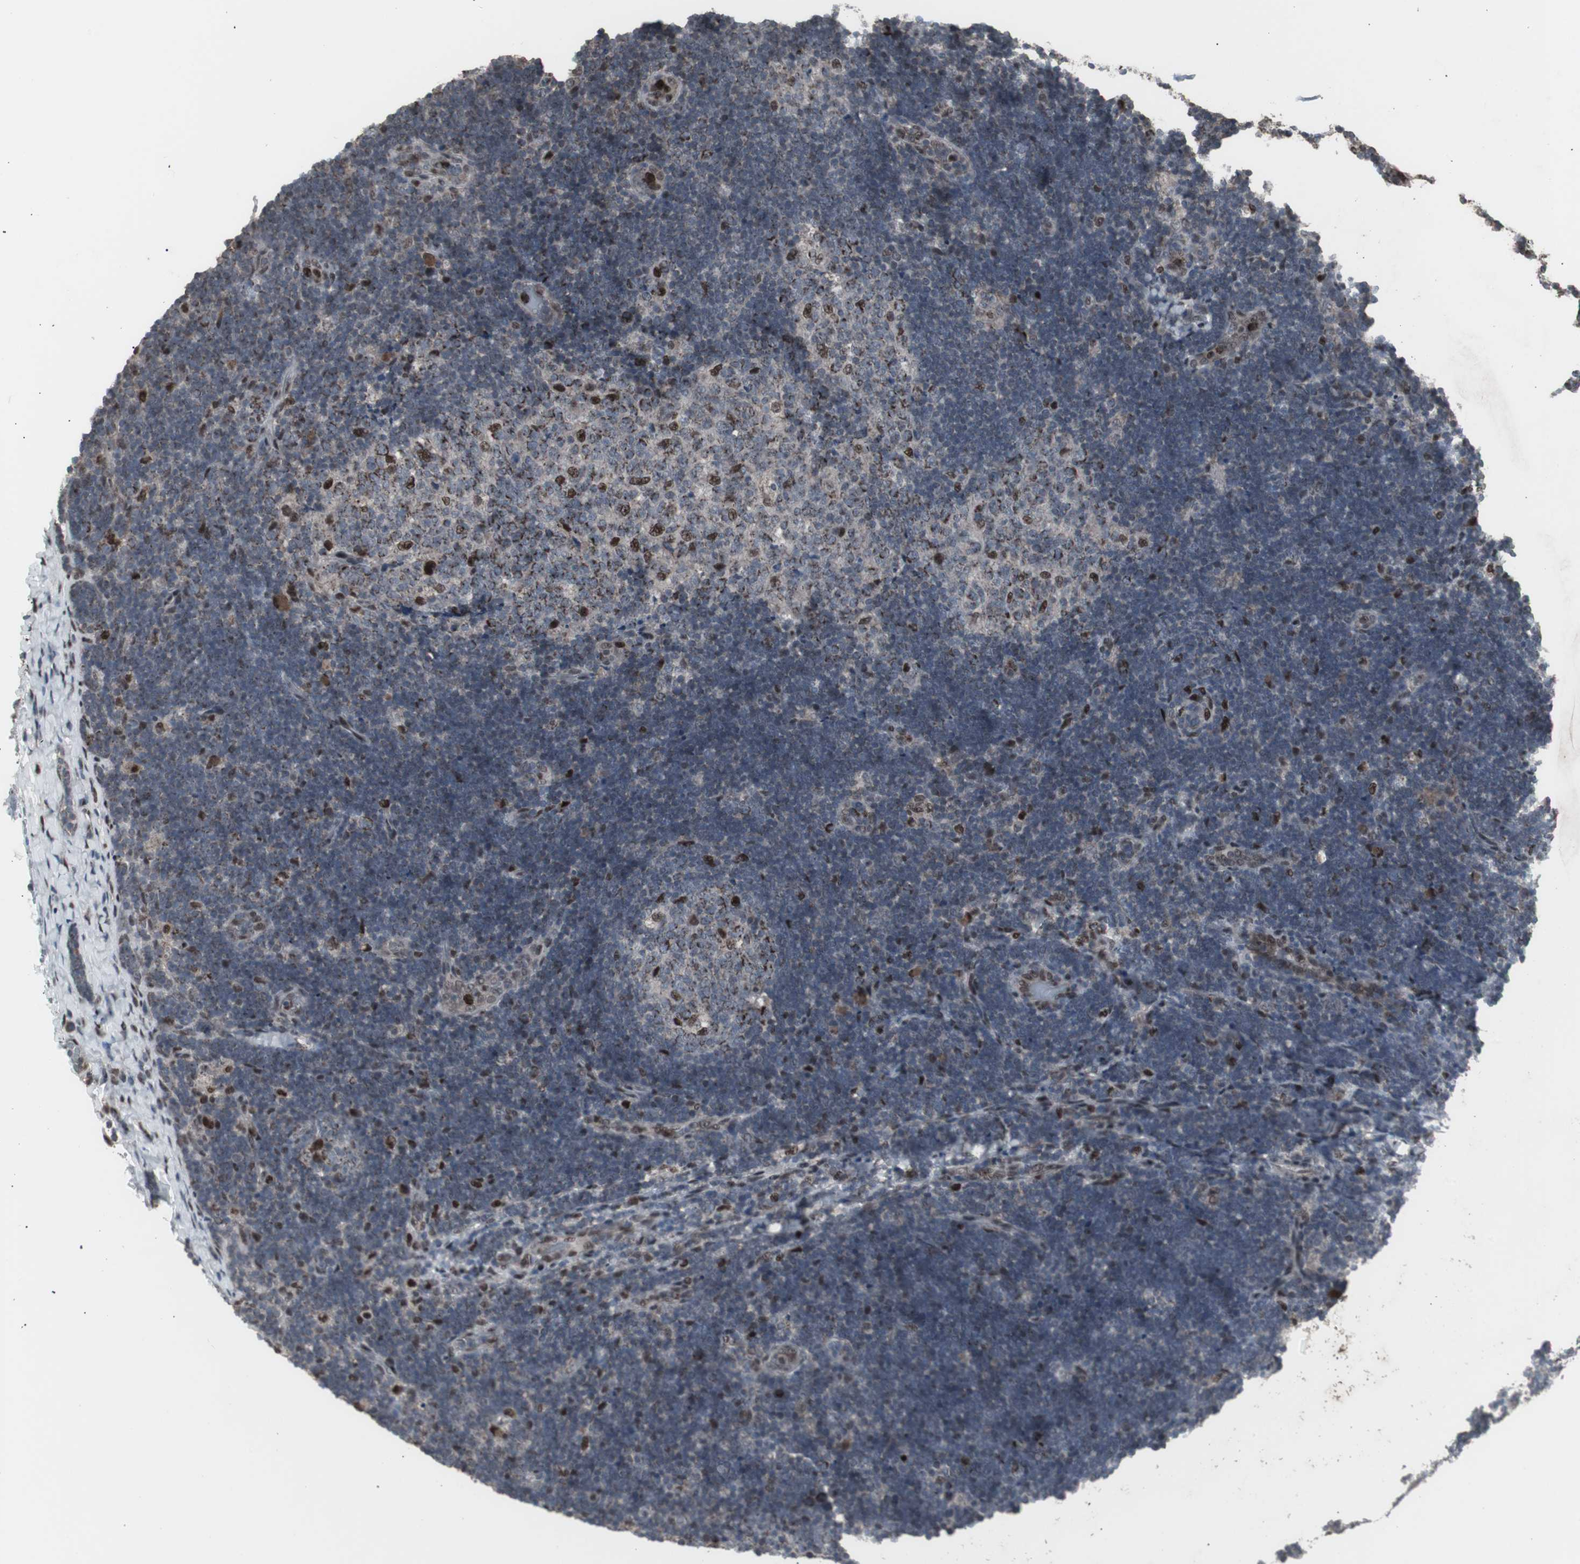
{"staining": {"intensity": "moderate", "quantity": "25%-75%", "location": "cytoplasmic/membranous,nuclear"}, "tissue": "lymph node", "cell_type": "Germinal center cells", "image_type": "normal", "snomed": [{"axis": "morphology", "description": "Normal tissue, NOS"}, {"axis": "topography", "description": "Lymph node"}], "caption": "Lymph node stained with DAB IHC shows medium levels of moderate cytoplasmic/membranous,nuclear expression in about 25%-75% of germinal center cells.", "gene": "RXRA", "patient": {"sex": "female", "age": 14}}